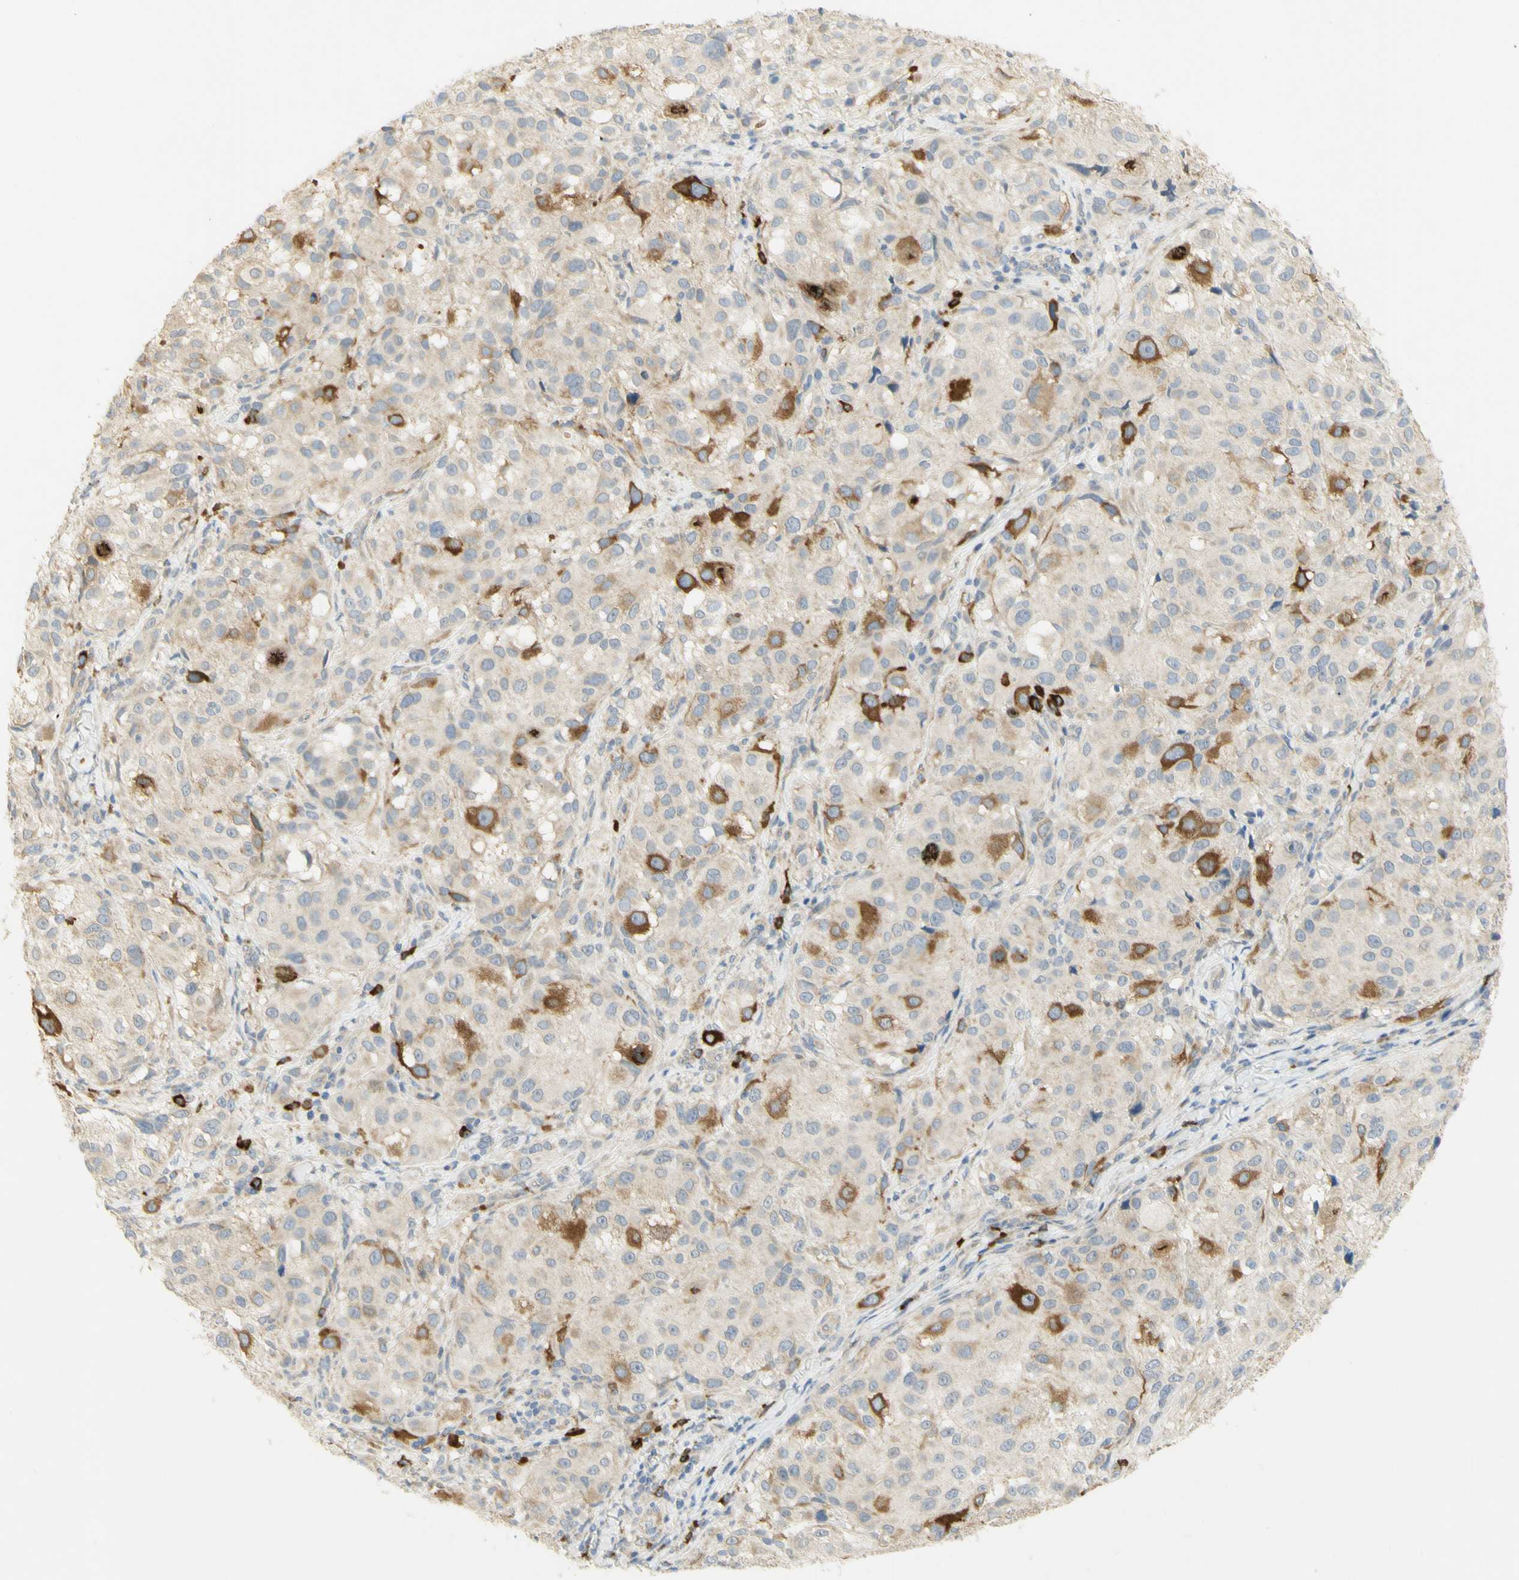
{"staining": {"intensity": "moderate", "quantity": "25%-75%", "location": "cytoplasmic/membranous"}, "tissue": "melanoma", "cell_type": "Tumor cells", "image_type": "cancer", "snomed": [{"axis": "morphology", "description": "Necrosis, NOS"}, {"axis": "morphology", "description": "Malignant melanoma, NOS"}, {"axis": "topography", "description": "Skin"}], "caption": "Tumor cells demonstrate medium levels of moderate cytoplasmic/membranous staining in about 25%-75% of cells in melanoma. (Brightfield microscopy of DAB IHC at high magnification).", "gene": "KIF11", "patient": {"sex": "female", "age": 87}}